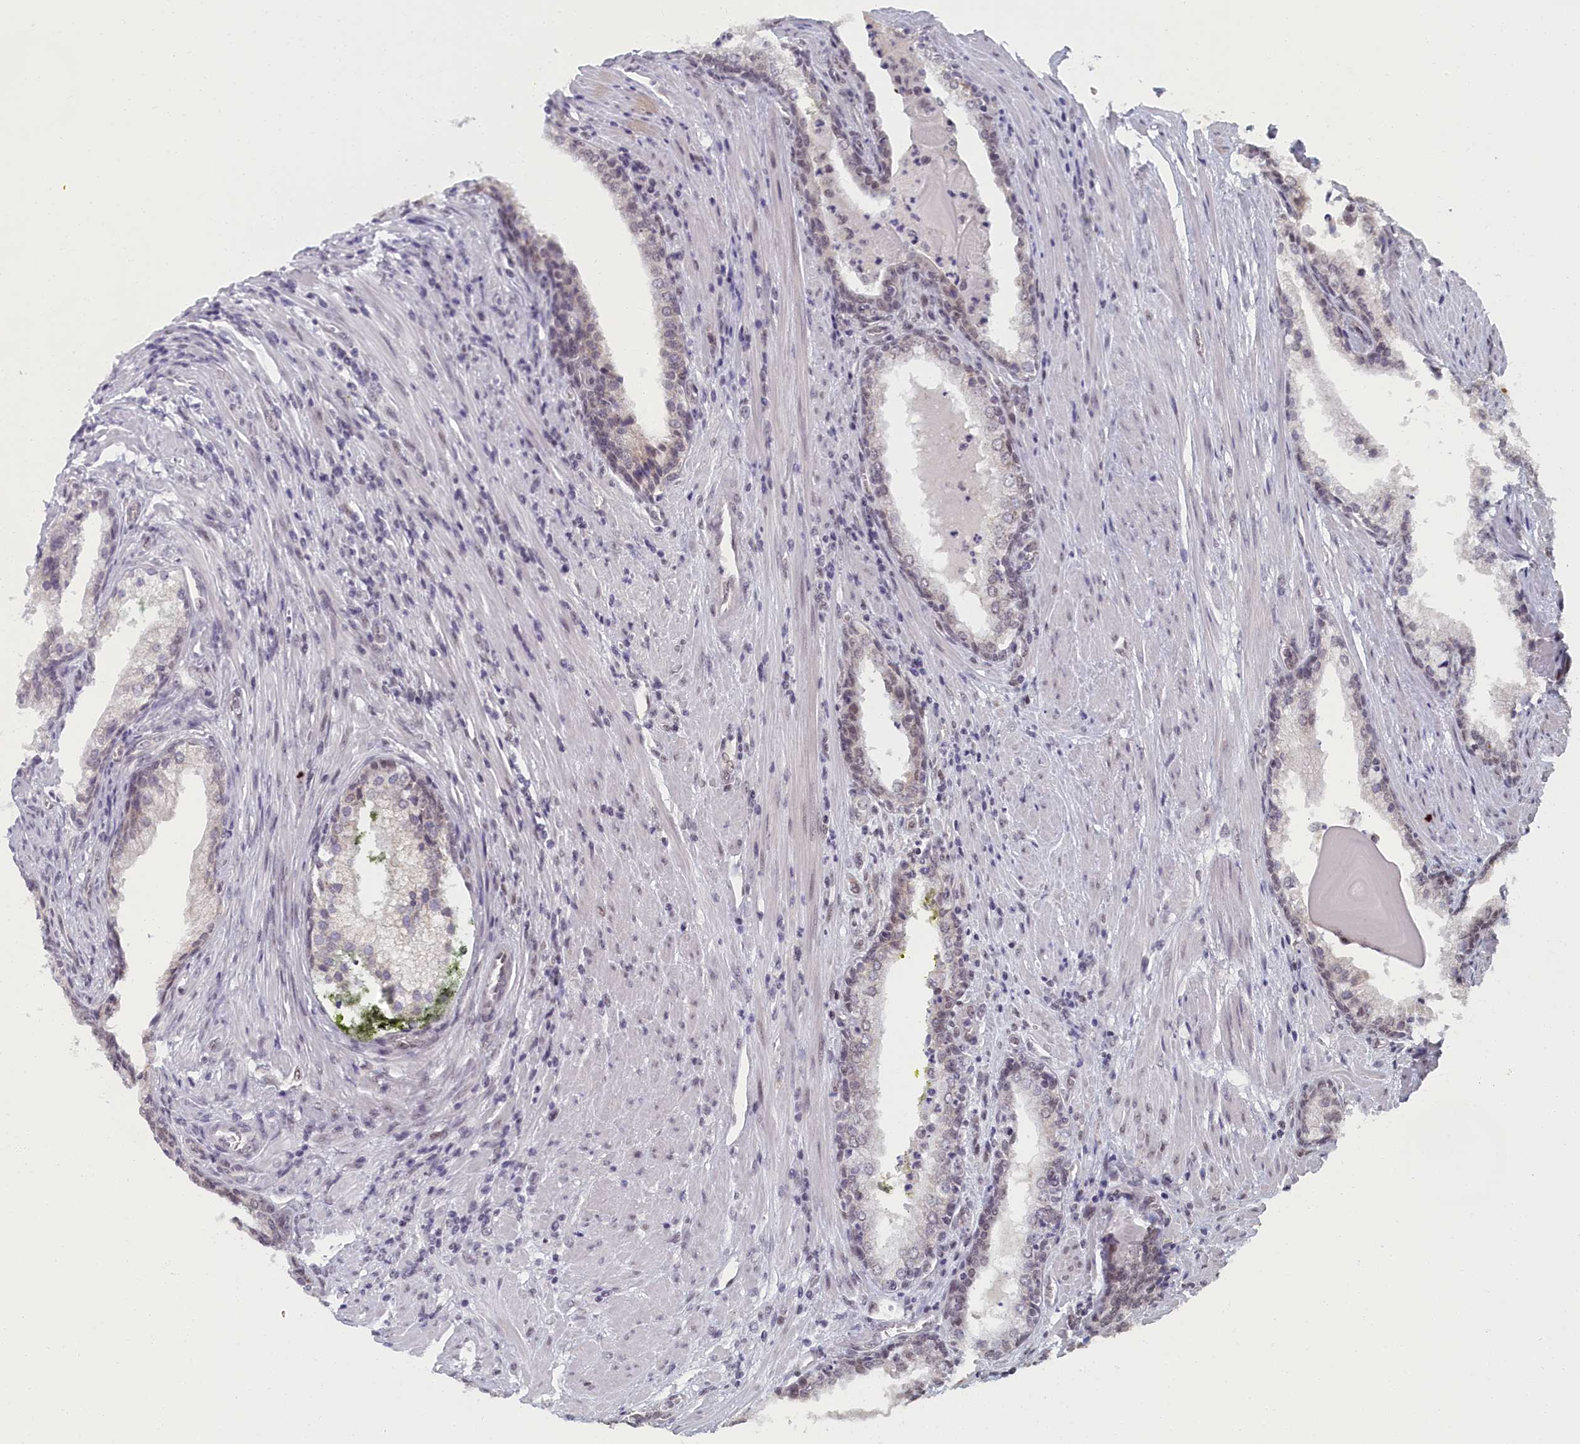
{"staining": {"intensity": "negative", "quantity": "none", "location": "none"}, "tissue": "prostate cancer", "cell_type": "Tumor cells", "image_type": "cancer", "snomed": [{"axis": "morphology", "description": "Adenocarcinoma, Low grade"}, {"axis": "topography", "description": "Prostate"}], "caption": "This is an immunohistochemistry (IHC) histopathology image of low-grade adenocarcinoma (prostate). There is no expression in tumor cells.", "gene": "DNAJC17", "patient": {"sex": "male", "age": 54}}